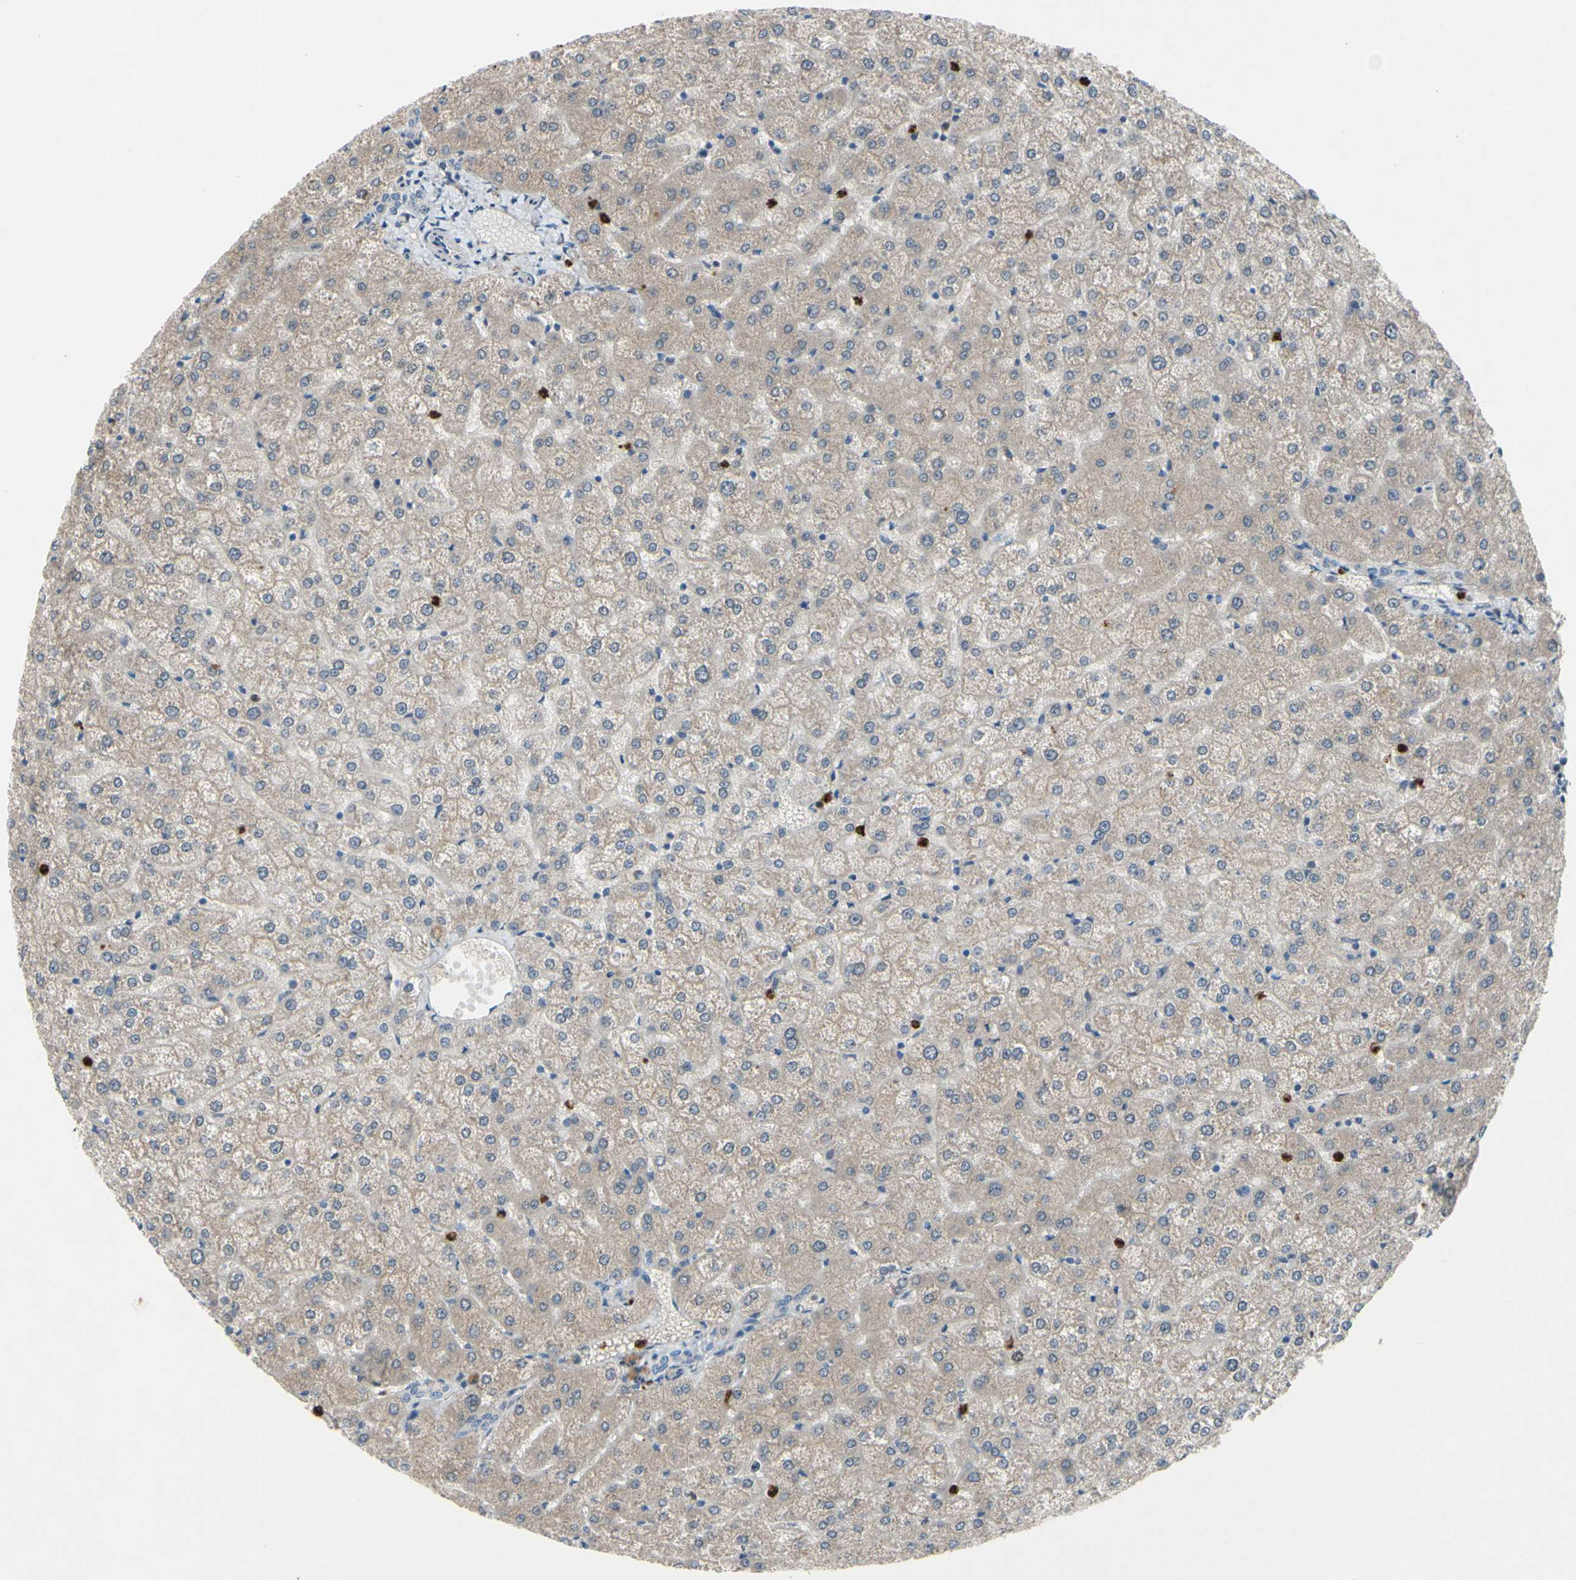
{"staining": {"intensity": "negative", "quantity": "none", "location": "none"}, "tissue": "liver", "cell_type": "Cholangiocytes", "image_type": "normal", "snomed": [{"axis": "morphology", "description": "Normal tissue, NOS"}, {"axis": "topography", "description": "Liver"}], "caption": "Immunohistochemical staining of benign liver reveals no significant staining in cholangiocytes. (DAB (3,3'-diaminobenzidine) IHC visualized using brightfield microscopy, high magnification).", "gene": "GRAMD2B", "patient": {"sex": "female", "age": 32}}